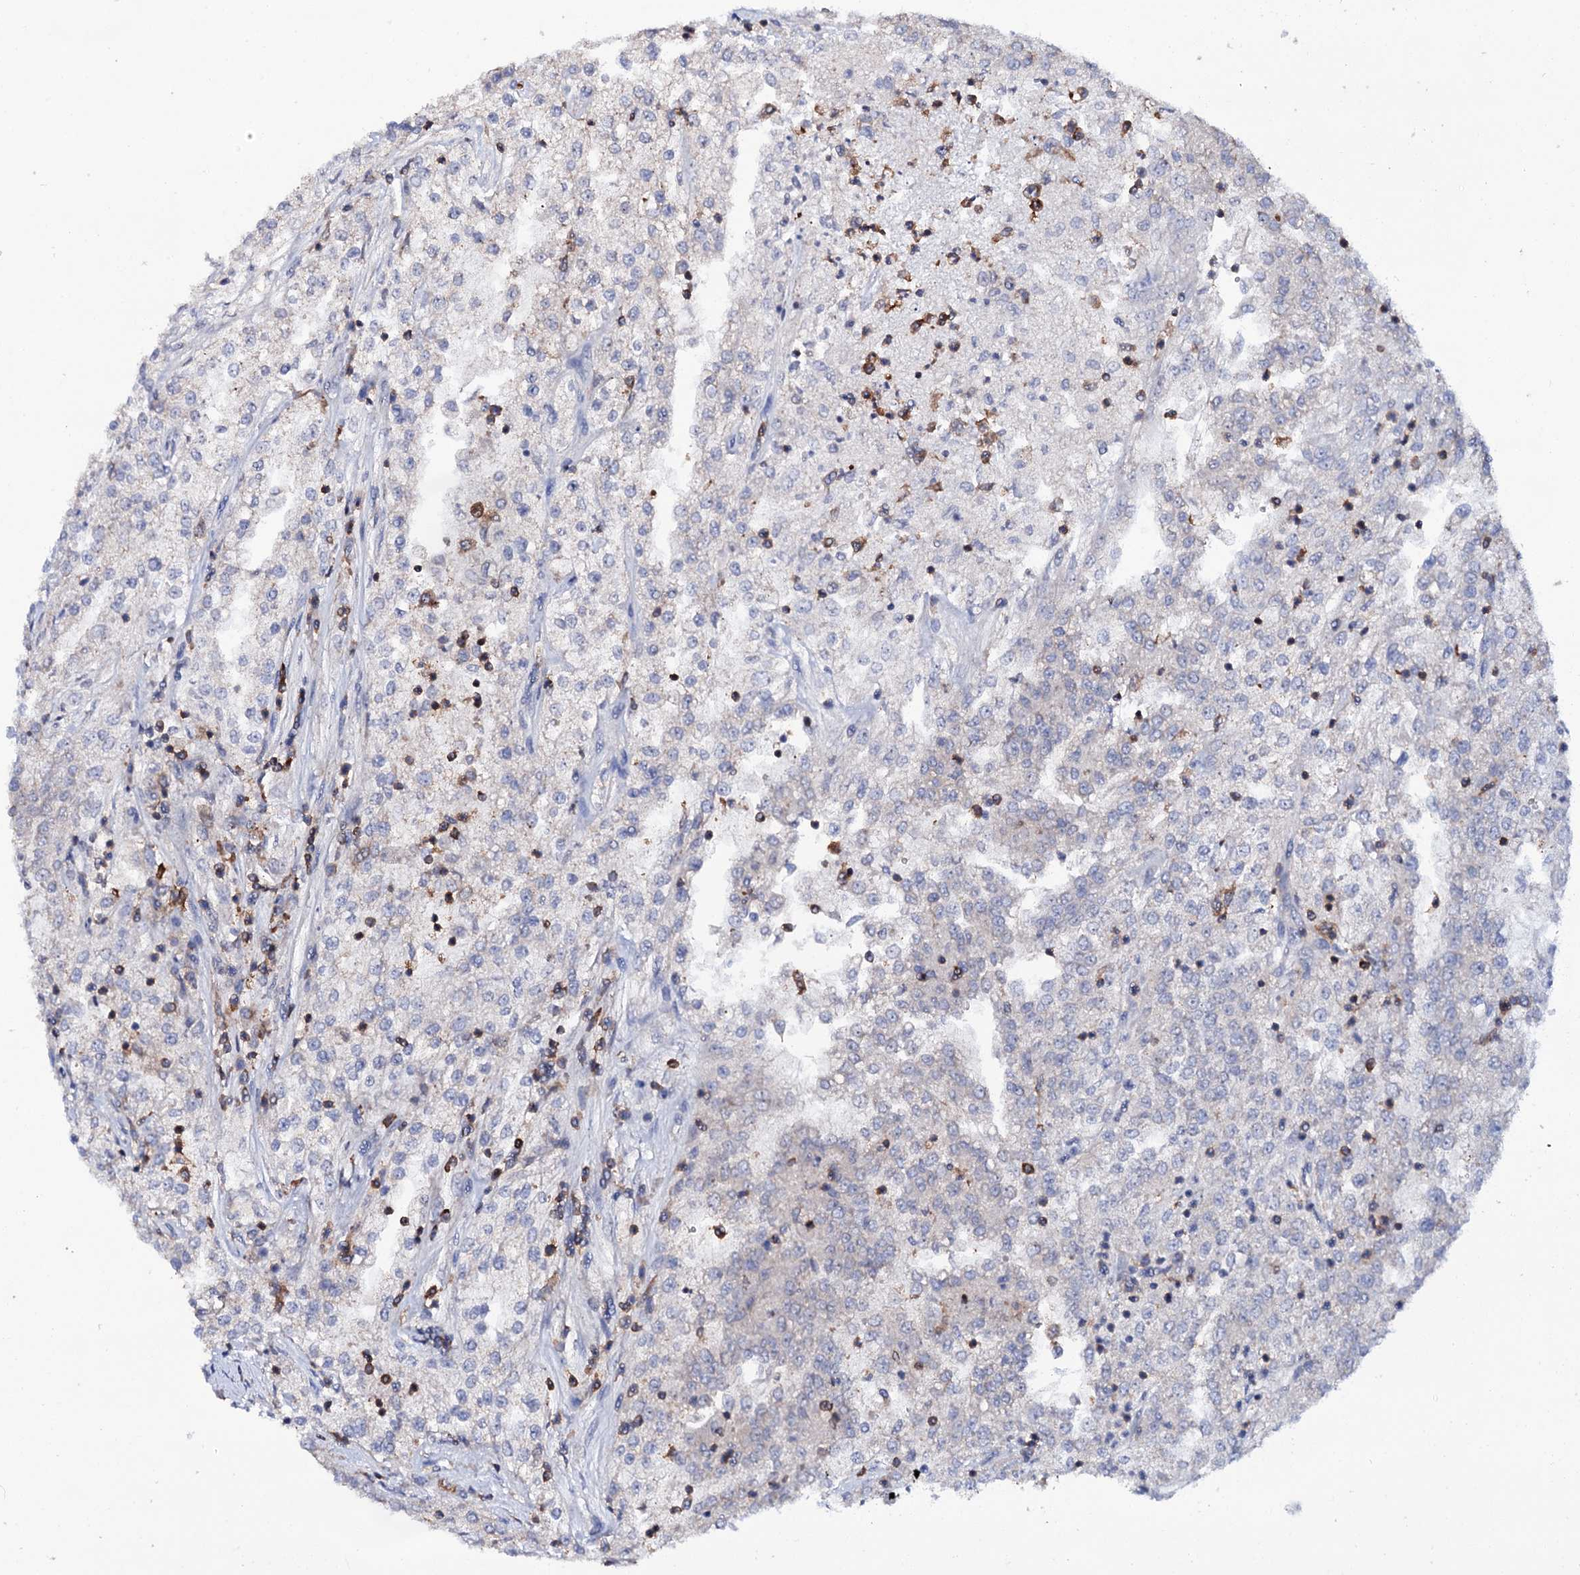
{"staining": {"intensity": "negative", "quantity": "none", "location": "none"}, "tissue": "renal cancer", "cell_type": "Tumor cells", "image_type": "cancer", "snomed": [{"axis": "morphology", "description": "Adenocarcinoma, NOS"}, {"axis": "topography", "description": "Kidney"}], "caption": "Immunohistochemical staining of human renal cancer (adenocarcinoma) demonstrates no significant staining in tumor cells.", "gene": "UBASH3B", "patient": {"sex": "female", "age": 52}}